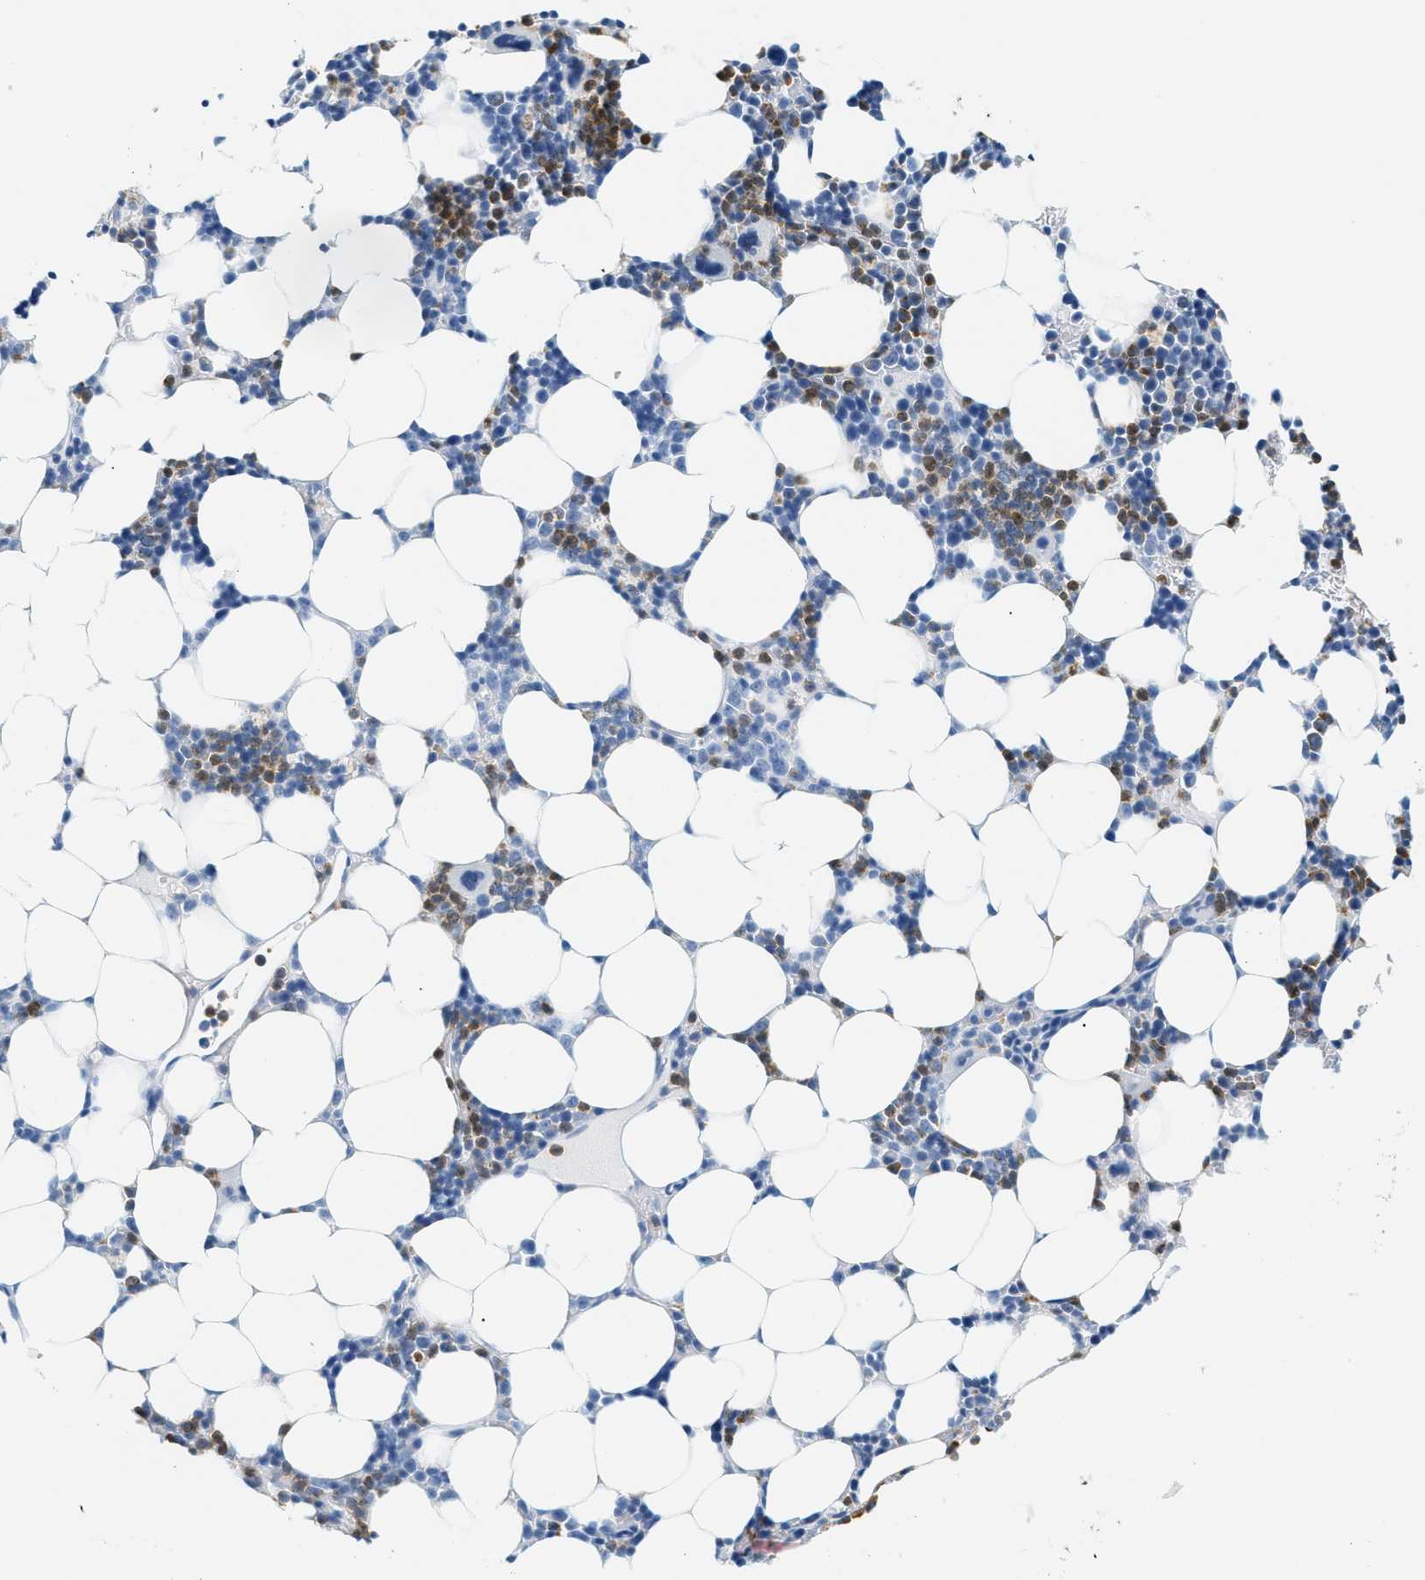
{"staining": {"intensity": "moderate", "quantity": "<25%", "location": "cytoplasmic/membranous"}, "tissue": "bone marrow", "cell_type": "Hematopoietic cells", "image_type": "normal", "snomed": [{"axis": "morphology", "description": "Normal tissue, NOS"}, {"axis": "topography", "description": "Bone marrow"}], "caption": "Immunohistochemical staining of normal bone marrow exhibits low levels of moderate cytoplasmic/membranous expression in about <25% of hematopoietic cells.", "gene": "LCN2", "patient": {"sex": "female", "age": 73}}